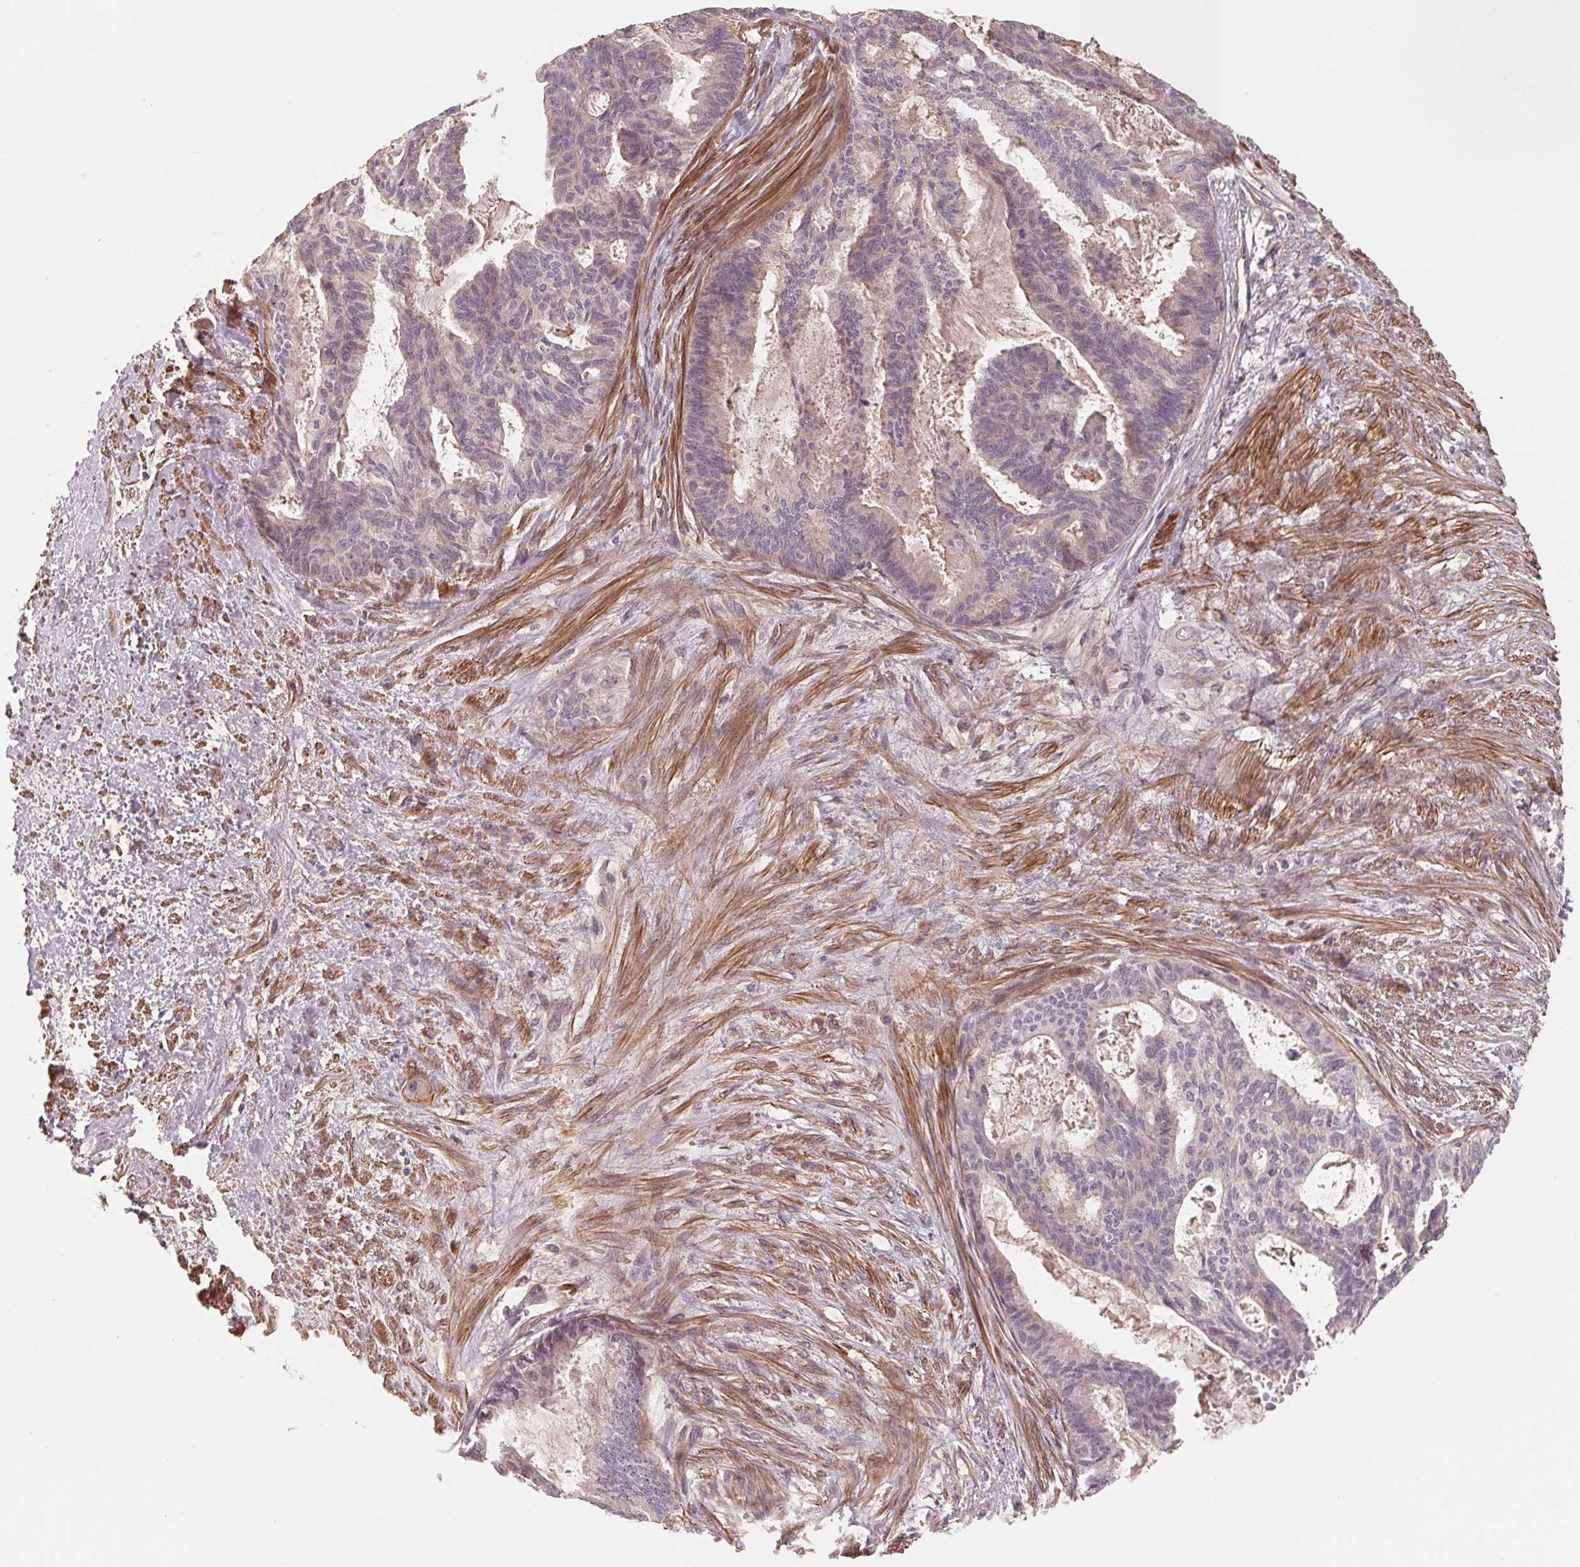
{"staining": {"intensity": "negative", "quantity": "none", "location": "none"}, "tissue": "endometrial cancer", "cell_type": "Tumor cells", "image_type": "cancer", "snomed": [{"axis": "morphology", "description": "Adenocarcinoma, NOS"}, {"axis": "topography", "description": "Endometrium"}], "caption": "There is no significant positivity in tumor cells of endometrial cancer (adenocarcinoma).", "gene": "CCDC112", "patient": {"sex": "female", "age": 86}}